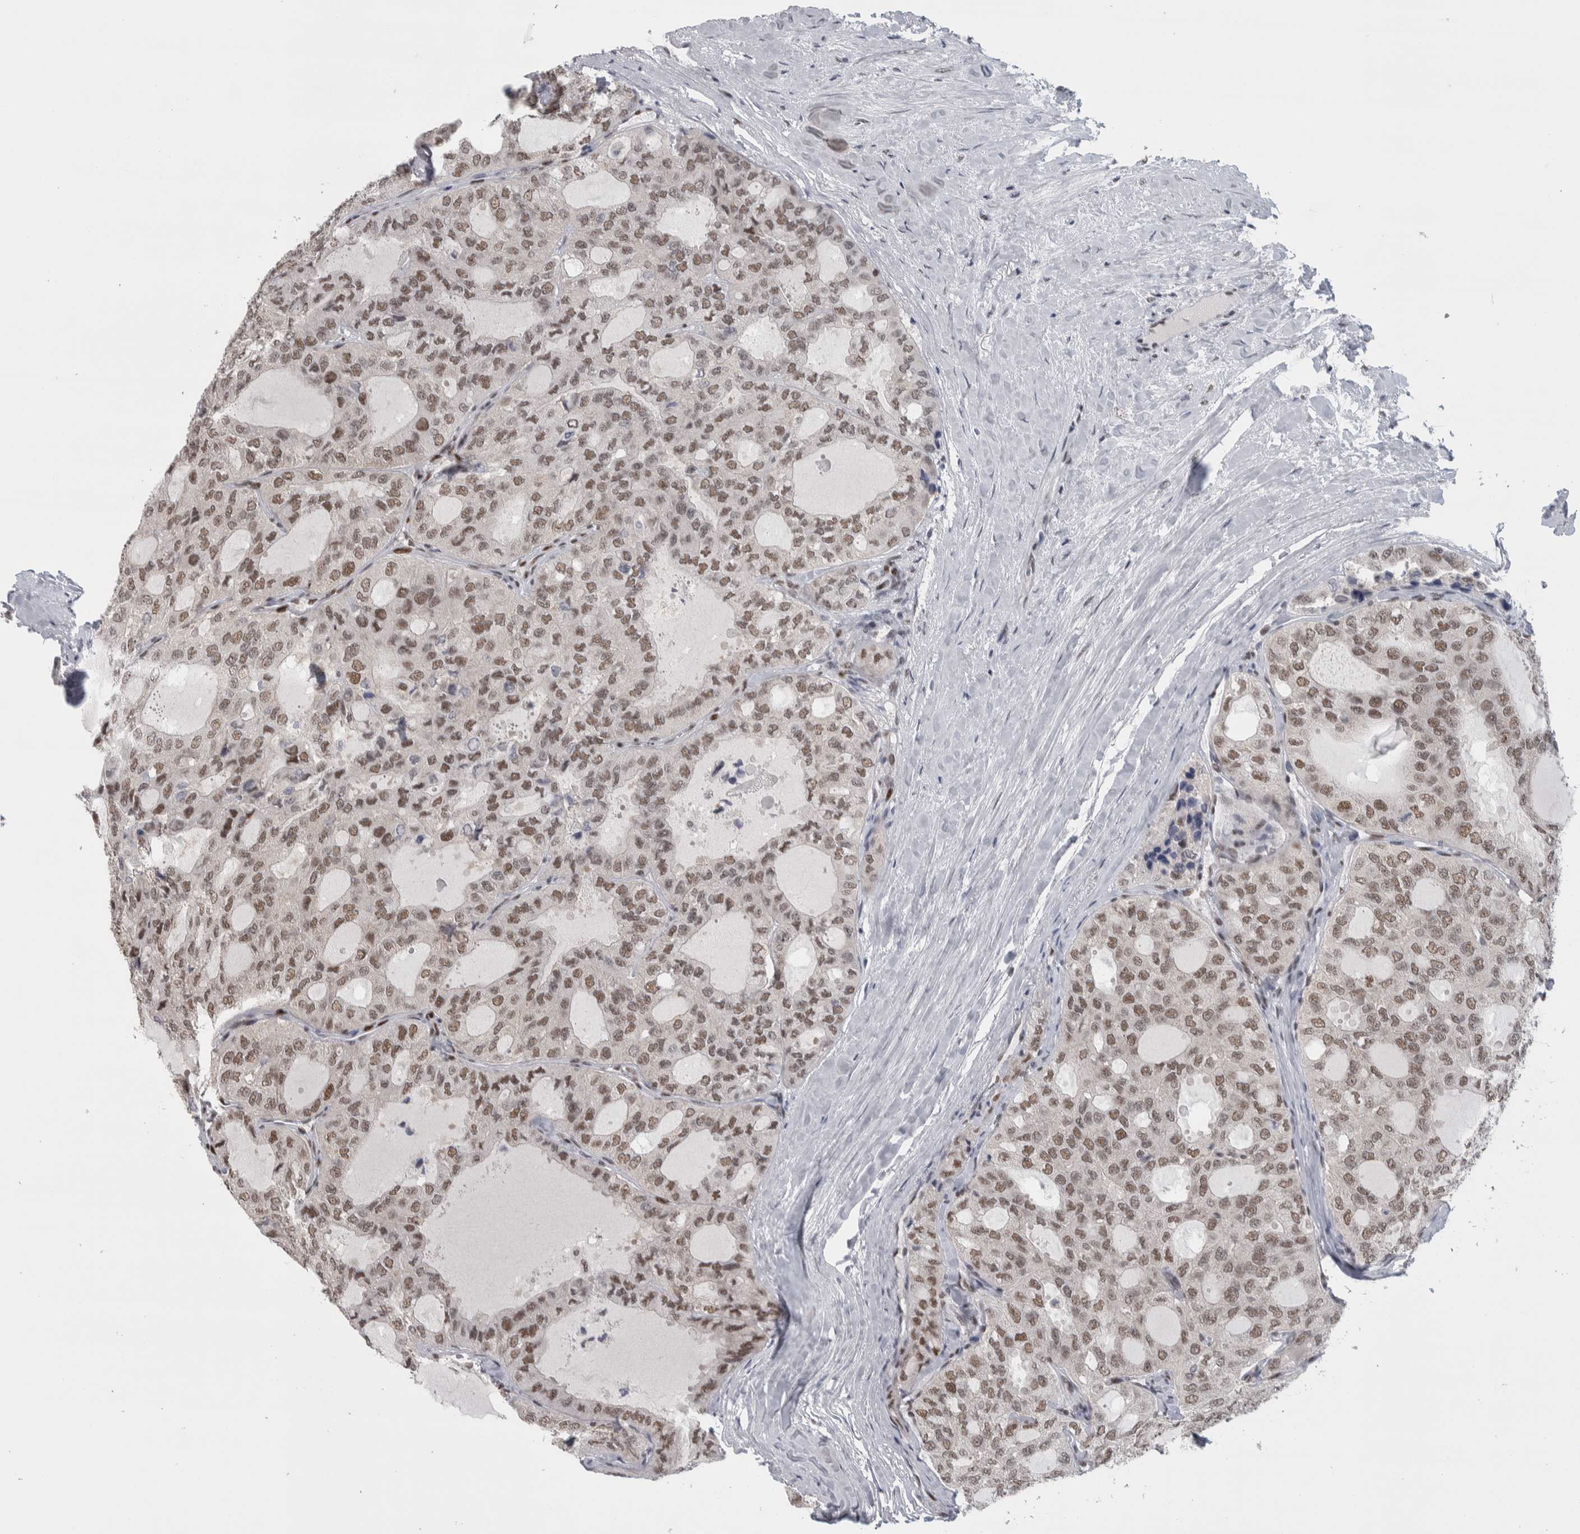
{"staining": {"intensity": "moderate", "quantity": ">75%", "location": "nuclear"}, "tissue": "thyroid cancer", "cell_type": "Tumor cells", "image_type": "cancer", "snomed": [{"axis": "morphology", "description": "Follicular adenoma carcinoma, NOS"}, {"axis": "topography", "description": "Thyroid gland"}], "caption": "IHC of thyroid cancer exhibits medium levels of moderate nuclear expression in approximately >75% of tumor cells. (DAB (3,3'-diaminobenzidine) IHC, brown staining for protein, blue staining for nuclei).", "gene": "HEXIM2", "patient": {"sex": "male", "age": 75}}